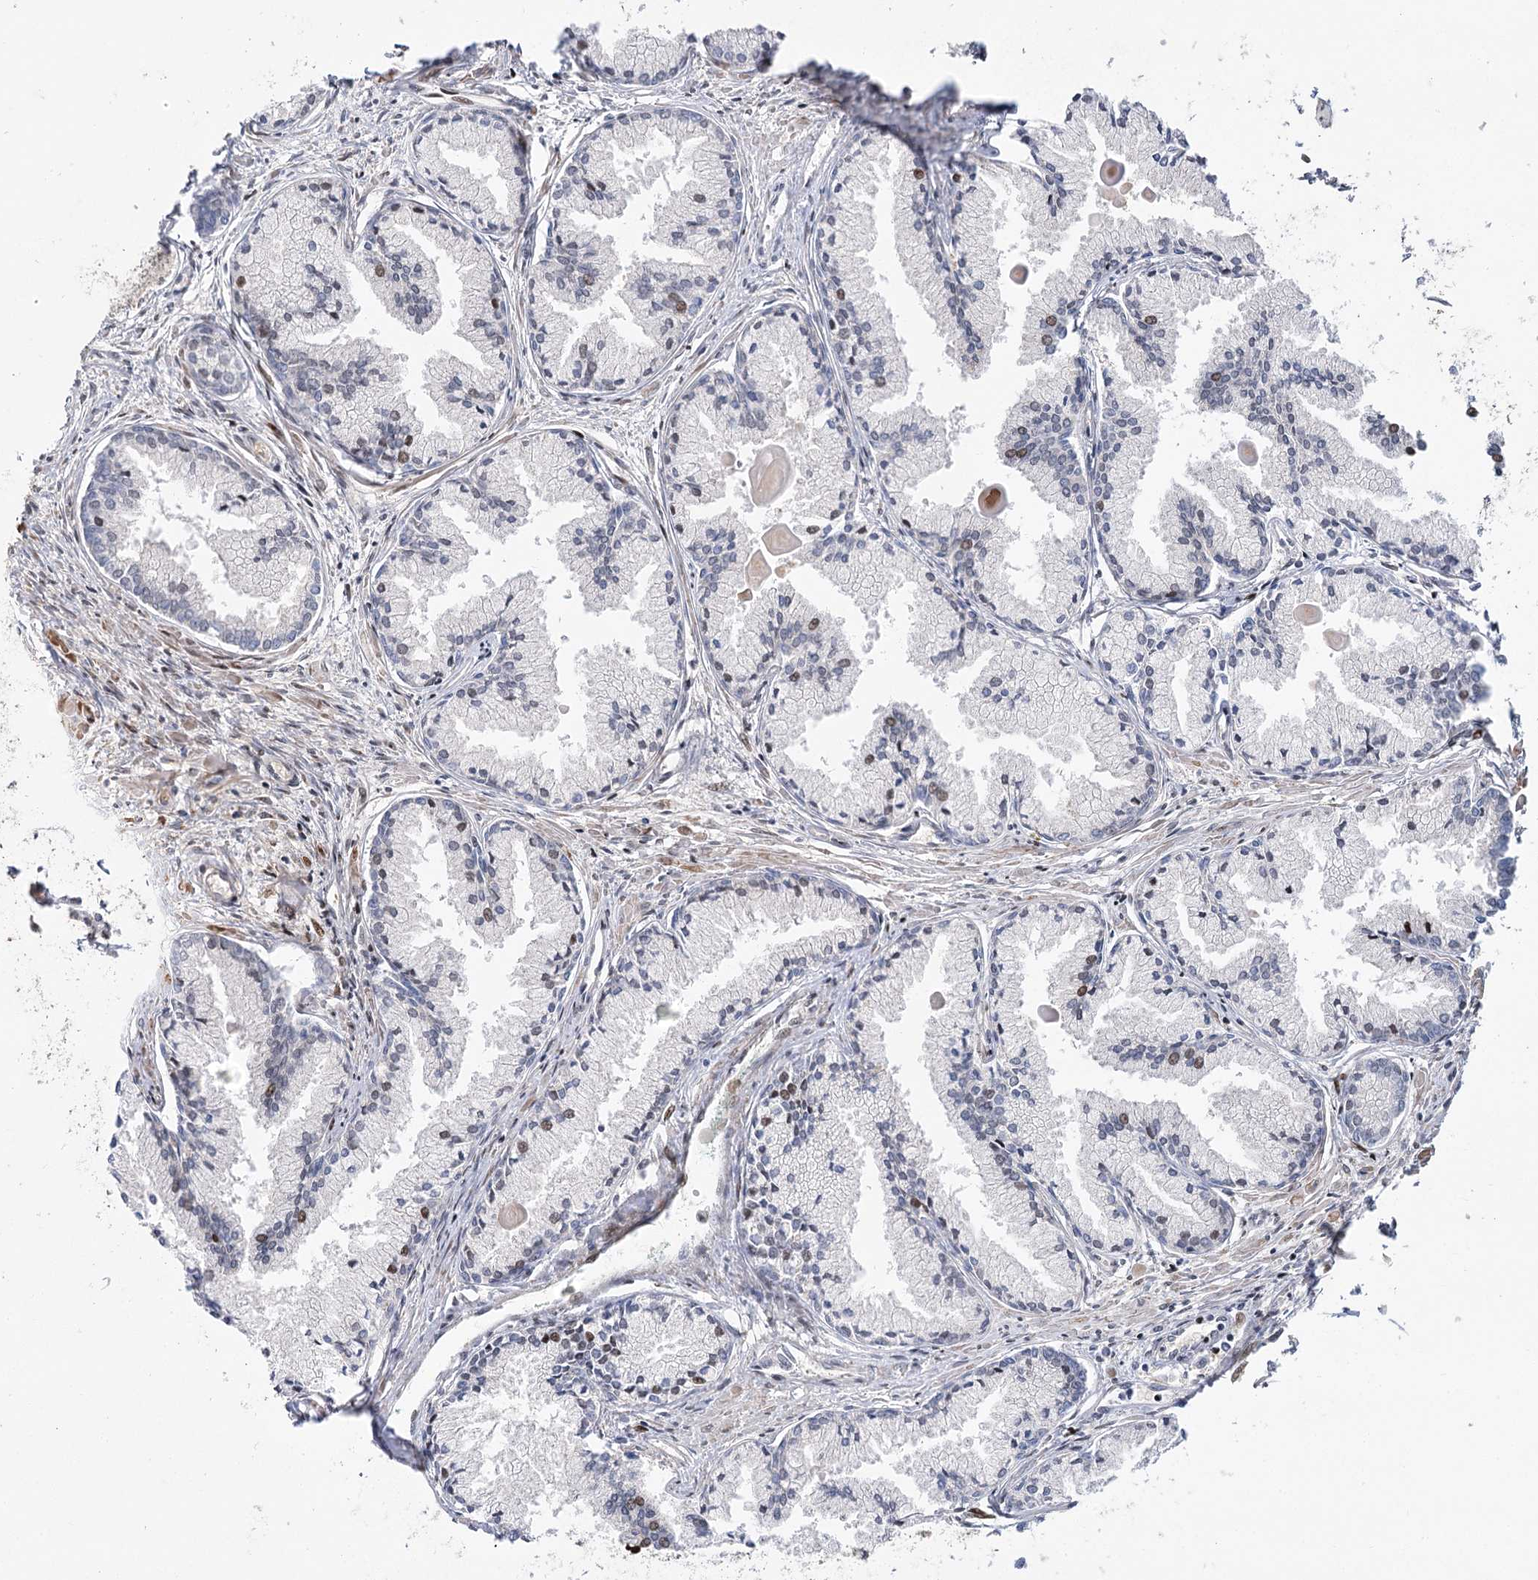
{"staining": {"intensity": "moderate", "quantity": "<25%", "location": "nuclear"}, "tissue": "prostate cancer", "cell_type": "Tumor cells", "image_type": "cancer", "snomed": [{"axis": "morphology", "description": "Adenocarcinoma, High grade"}, {"axis": "topography", "description": "Prostate"}], "caption": "Tumor cells reveal low levels of moderate nuclear positivity in about <25% of cells in human prostate cancer. (brown staining indicates protein expression, while blue staining denotes nuclei).", "gene": "HELQ", "patient": {"sex": "male", "age": 68}}